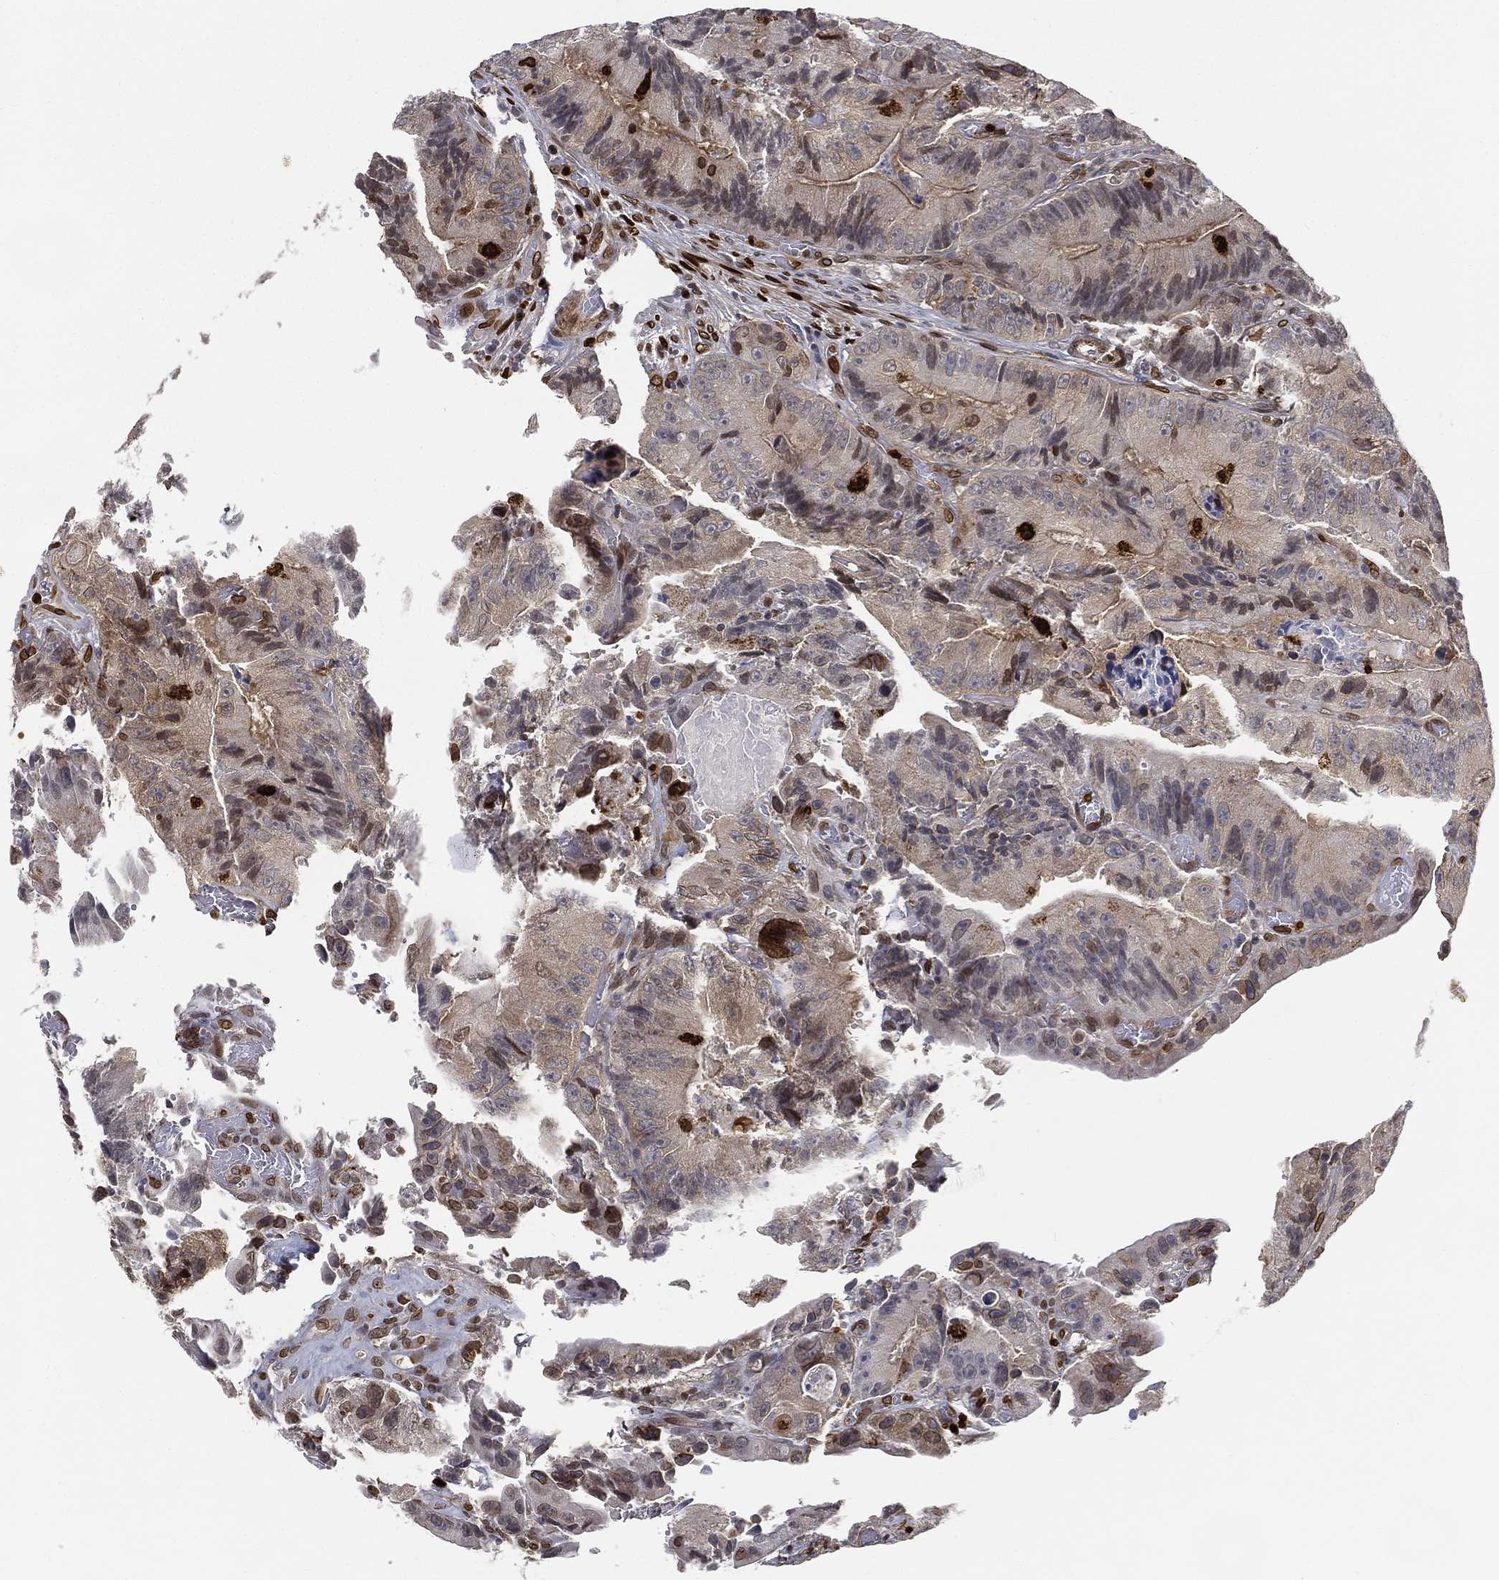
{"staining": {"intensity": "moderate", "quantity": ">75%", "location": "cytoplasmic/membranous"}, "tissue": "colorectal cancer", "cell_type": "Tumor cells", "image_type": "cancer", "snomed": [{"axis": "morphology", "description": "Adenocarcinoma, NOS"}, {"axis": "topography", "description": "Colon"}], "caption": "Moderate cytoplasmic/membranous protein staining is identified in approximately >75% of tumor cells in colorectal cancer (adenocarcinoma). (DAB (3,3'-diaminobenzidine) IHC, brown staining for protein, blue staining for nuclei).", "gene": "LMNB1", "patient": {"sex": "female", "age": 86}}